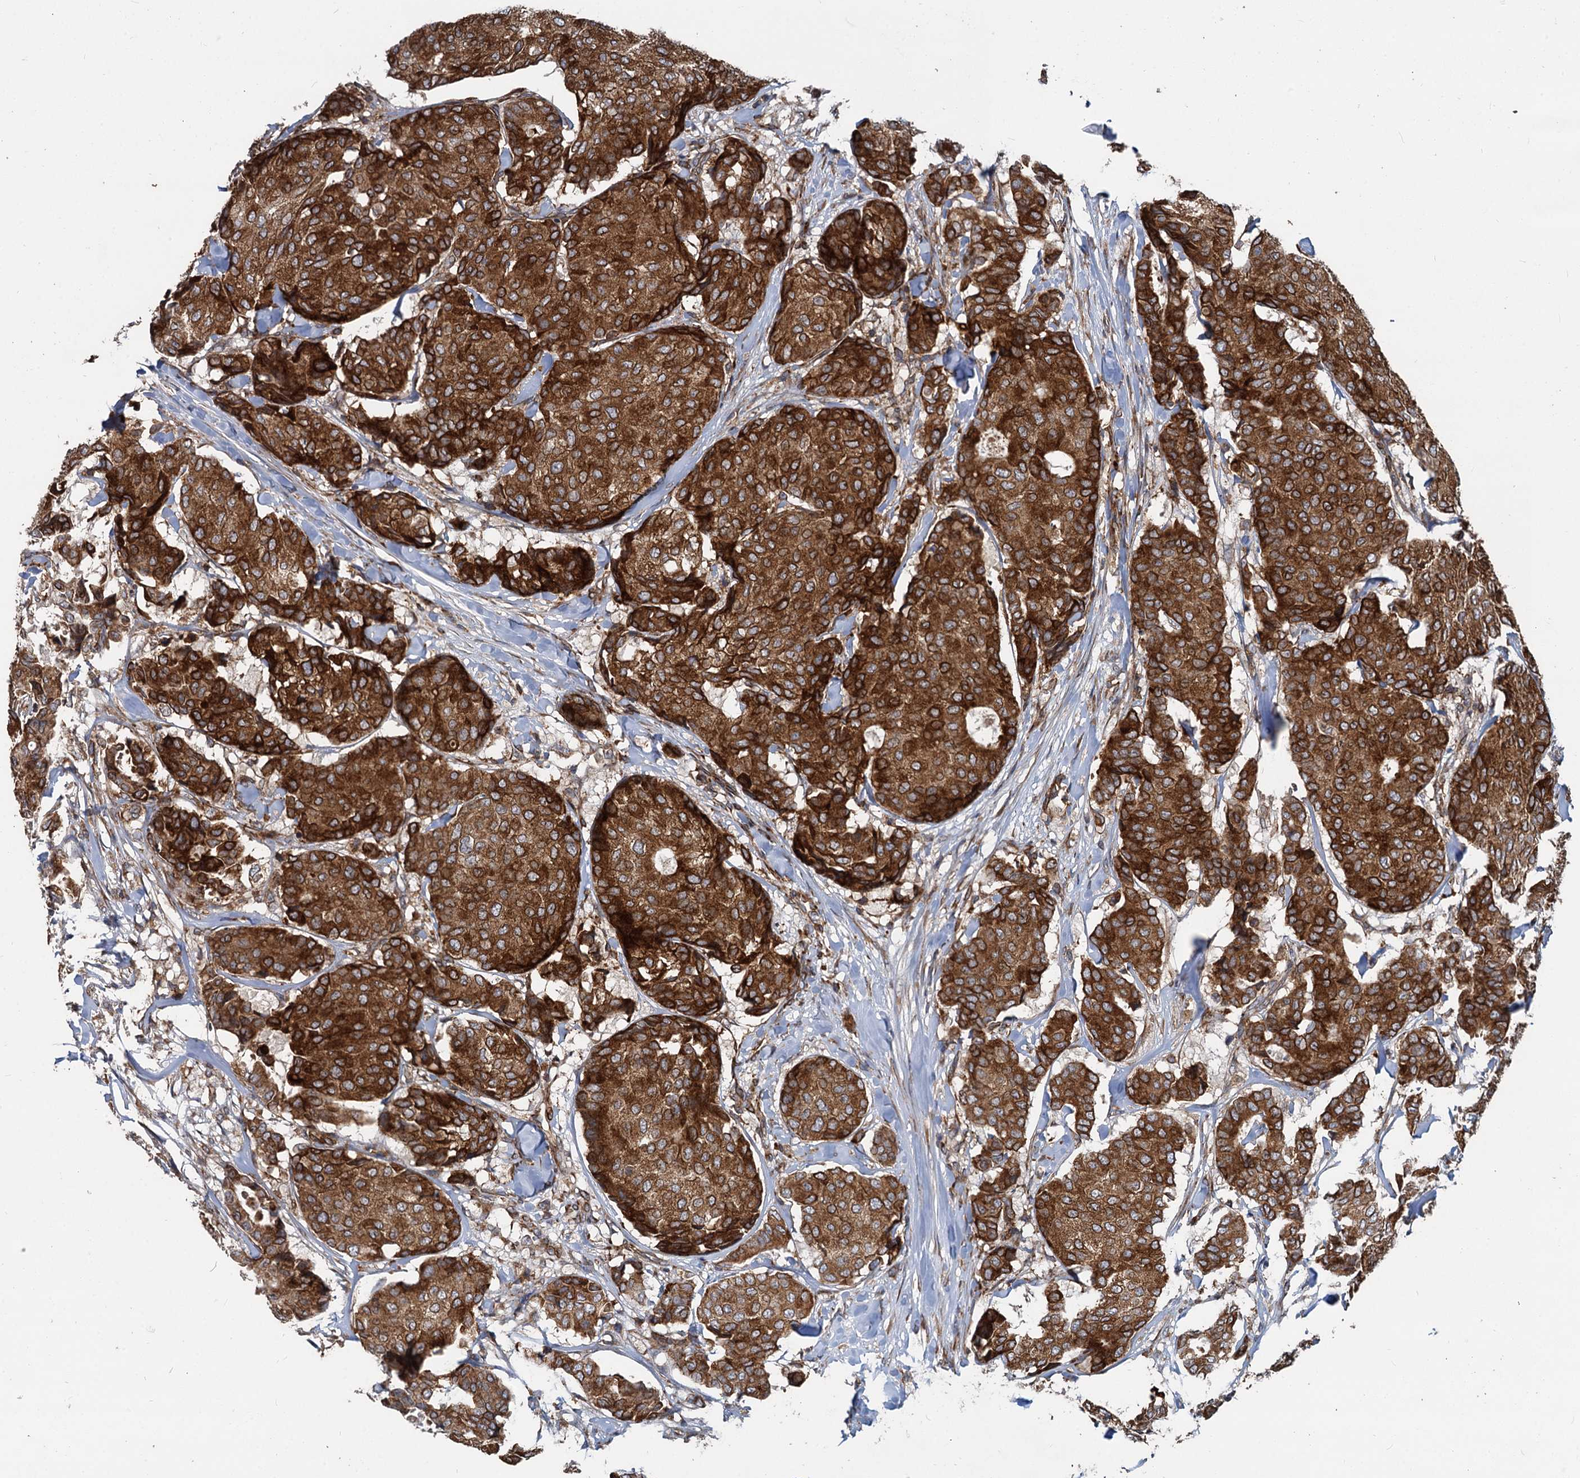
{"staining": {"intensity": "strong", "quantity": ">75%", "location": "cytoplasmic/membranous"}, "tissue": "breast cancer", "cell_type": "Tumor cells", "image_type": "cancer", "snomed": [{"axis": "morphology", "description": "Duct carcinoma"}, {"axis": "topography", "description": "Breast"}], "caption": "IHC (DAB) staining of breast invasive ductal carcinoma demonstrates strong cytoplasmic/membranous protein positivity in about >75% of tumor cells.", "gene": "STIM1", "patient": {"sex": "female", "age": 75}}